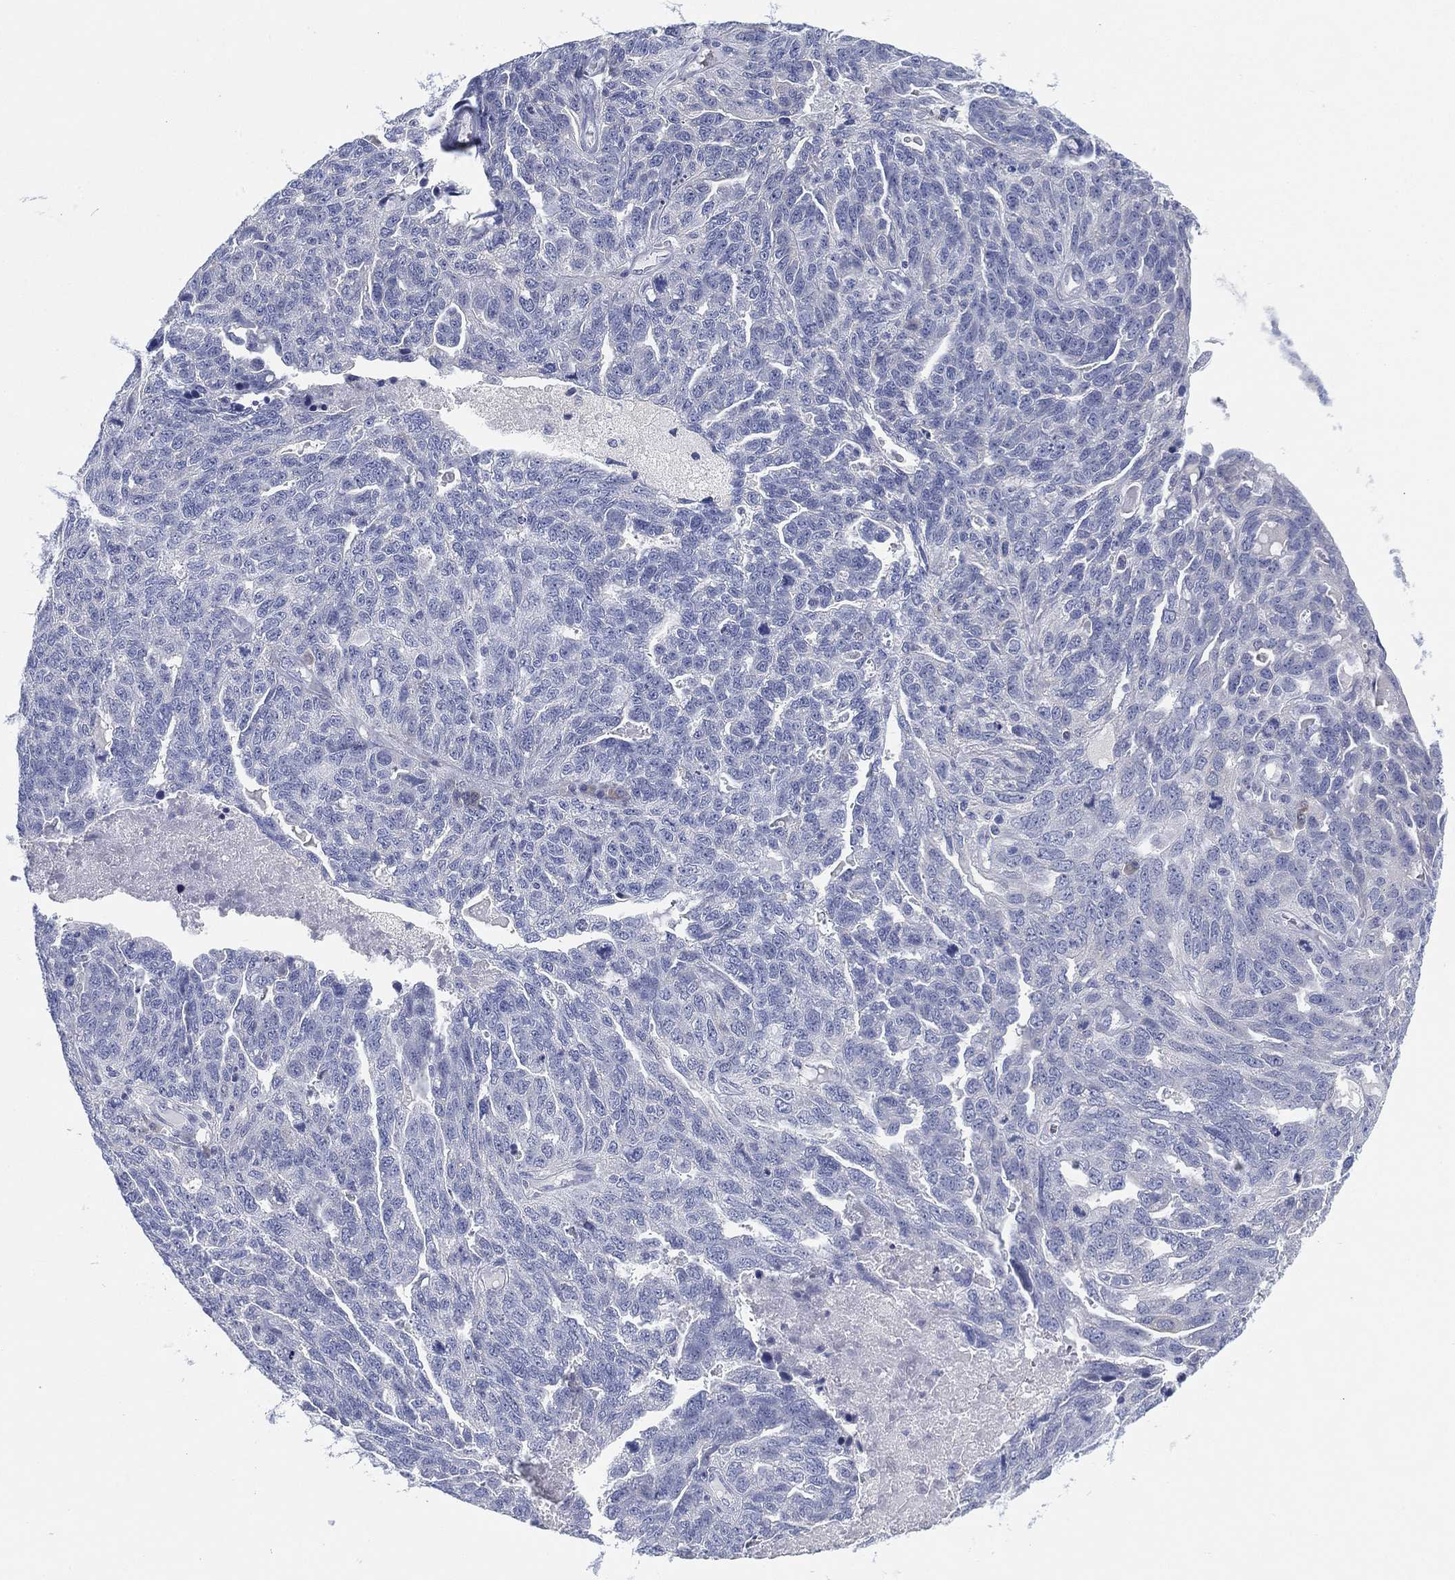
{"staining": {"intensity": "negative", "quantity": "none", "location": "none"}, "tissue": "ovarian cancer", "cell_type": "Tumor cells", "image_type": "cancer", "snomed": [{"axis": "morphology", "description": "Cystadenocarcinoma, serous, NOS"}, {"axis": "topography", "description": "Ovary"}], "caption": "The histopathology image displays no staining of tumor cells in ovarian cancer (serous cystadenocarcinoma). Brightfield microscopy of immunohistochemistry stained with DAB (brown) and hematoxylin (blue), captured at high magnification.", "gene": "GCNA", "patient": {"sex": "female", "age": 71}}